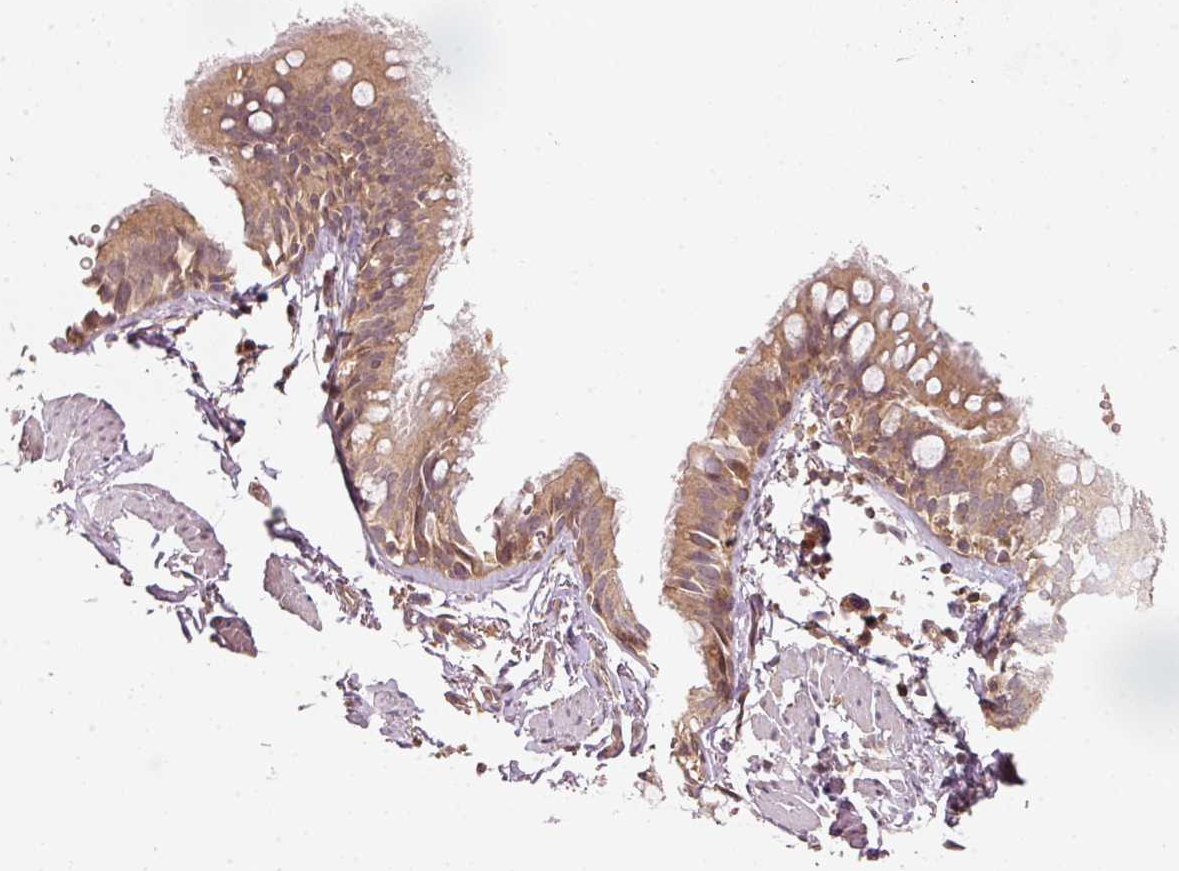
{"staining": {"intensity": "moderate", "quantity": ">75%", "location": "cytoplasmic/membranous,nuclear"}, "tissue": "bronchus", "cell_type": "Respiratory epithelial cells", "image_type": "normal", "snomed": [{"axis": "morphology", "description": "Normal tissue, NOS"}, {"axis": "topography", "description": "Bronchus"}], "caption": "A brown stain labels moderate cytoplasmic/membranous,nuclear staining of a protein in respiratory epithelial cells of unremarkable bronchus. (DAB (3,3'-diaminobenzidine) = brown stain, brightfield microscopy at high magnification).", "gene": "RRAS2", "patient": {"sex": "male", "age": 67}}